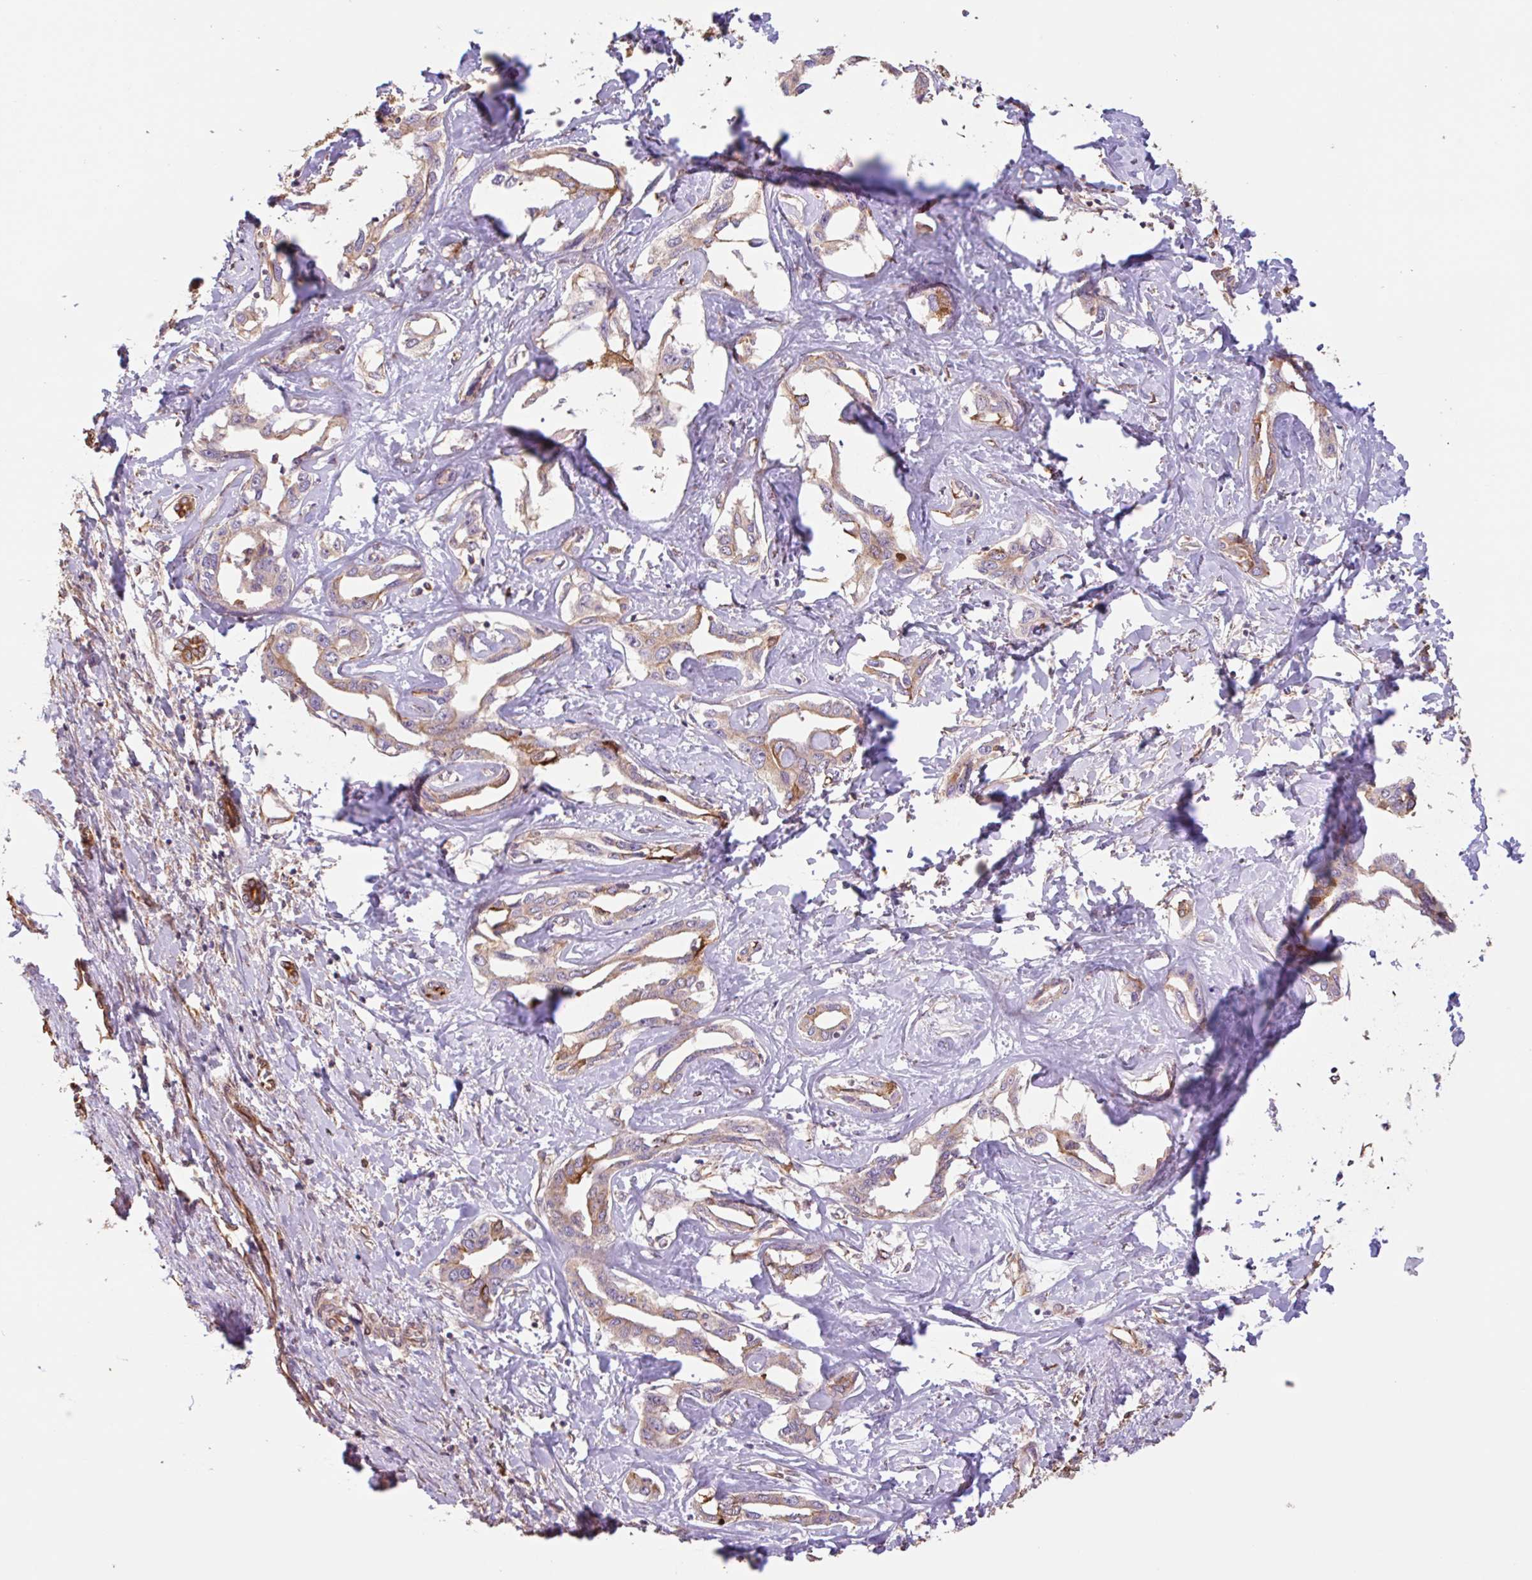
{"staining": {"intensity": "moderate", "quantity": "<25%", "location": "cytoplasmic/membranous"}, "tissue": "liver cancer", "cell_type": "Tumor cells", "image_type": "cancer", "snomed": [{"axis": "morphology", "description": "Cholangiocarcinoma"}, {"axis": "topography", "description": "Liver"}], "caption": "A histopathology image of human liver cholangiocarcinoma stained for a protein reveals moderate cytoplasmic/membranous brown staining in tumor cells. (brown staining indicates protein expression, while blue staining denotes nuclei).", "gene": "ZNF790", "patient": {"sex": "male", "age": 59}}